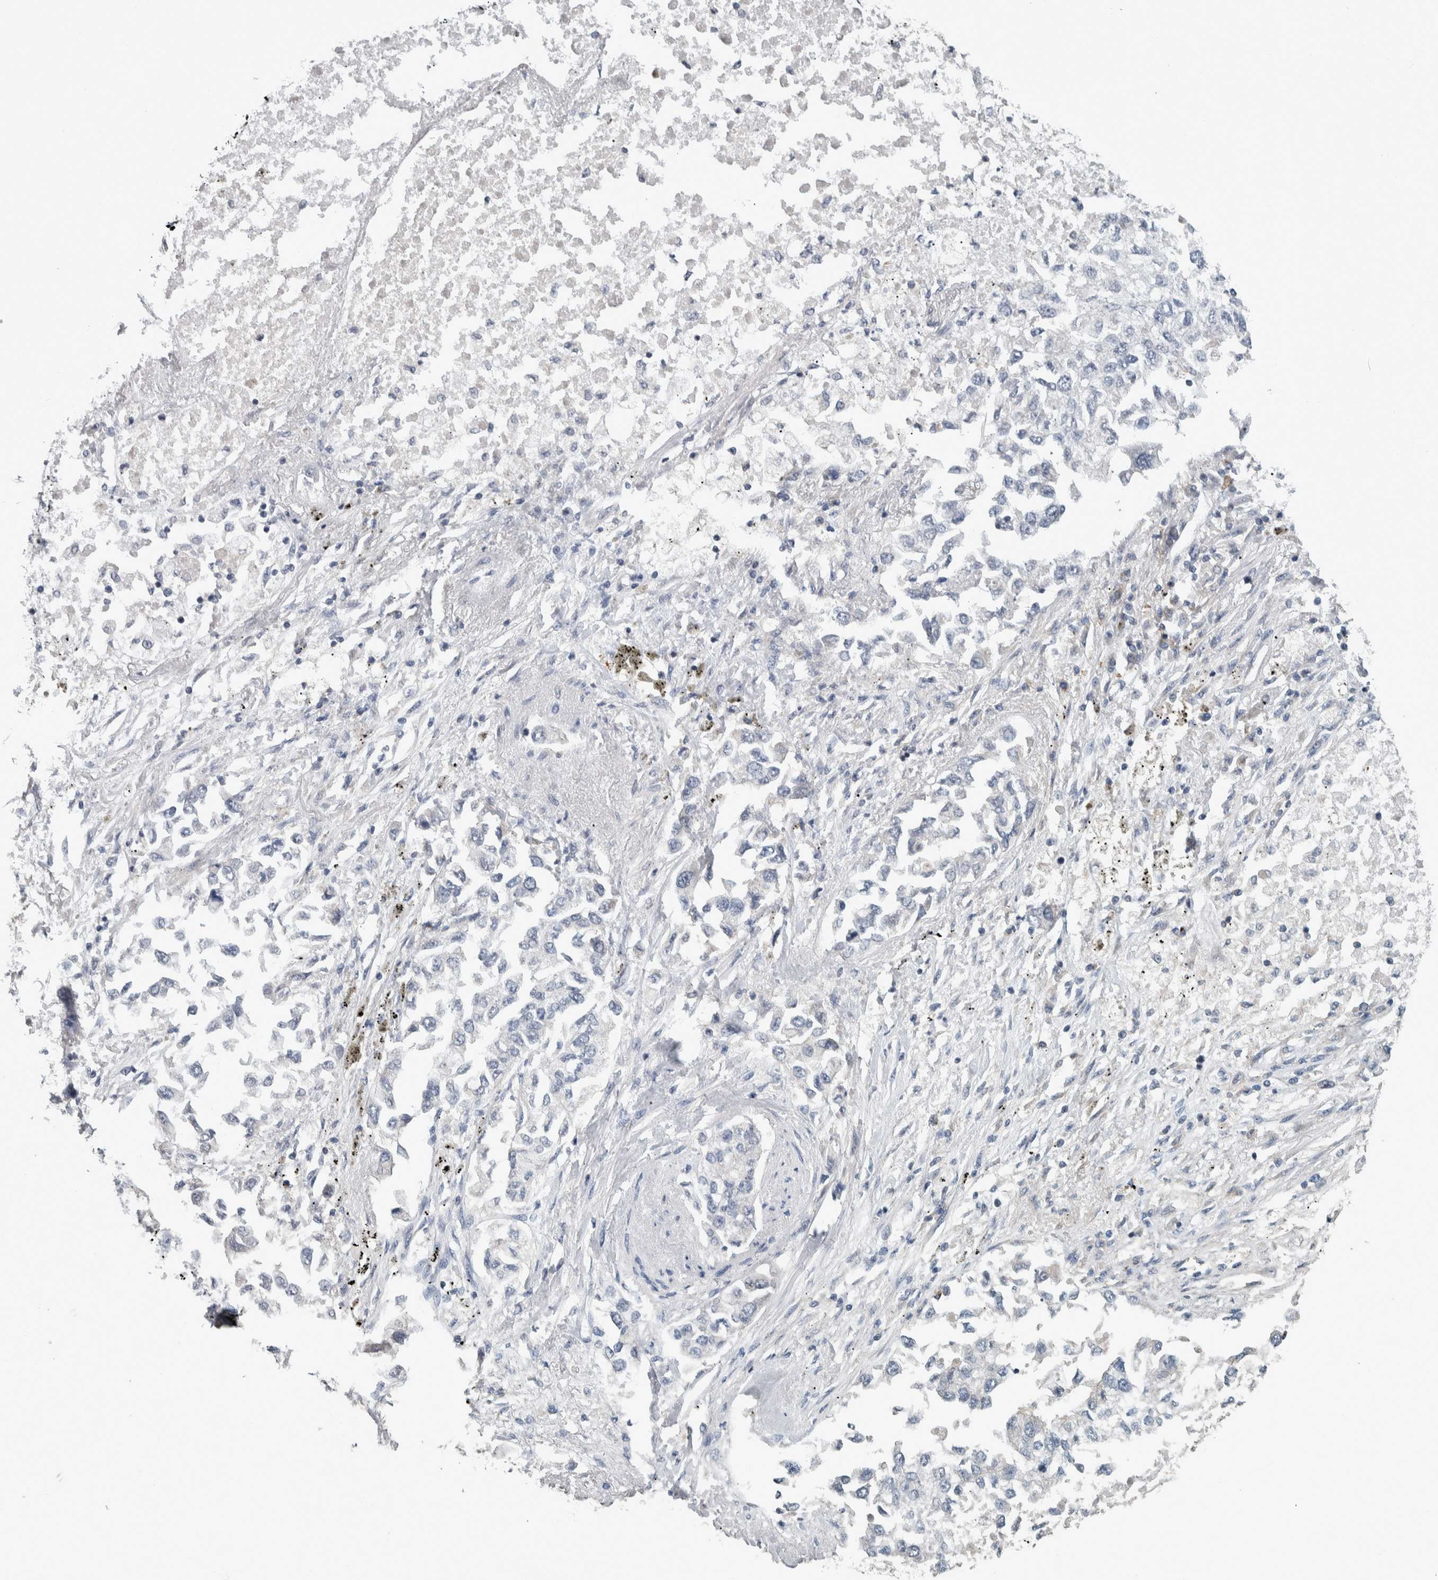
{"staining": {"intensity": "negative", "quantity": "none", "location": "none"}, "tissue": "lung cancer", "cell_type": "Tumor cells", "image_type": "cancer", "snomed": [{"axis": "morphology", "description": "Inflammation, NOS"}, {"axis": "morphology", "description": "Adenocarcinoma, NOS"}, {"axis": "topography", "description": "Lung"}], "caption": "The photomicrograph demonstrates no significant staining in tumor cells of lung cancer (adenocarcinoma).", "gene": "CAVIN4", "patient": {"sex": "male", "age": 63}}